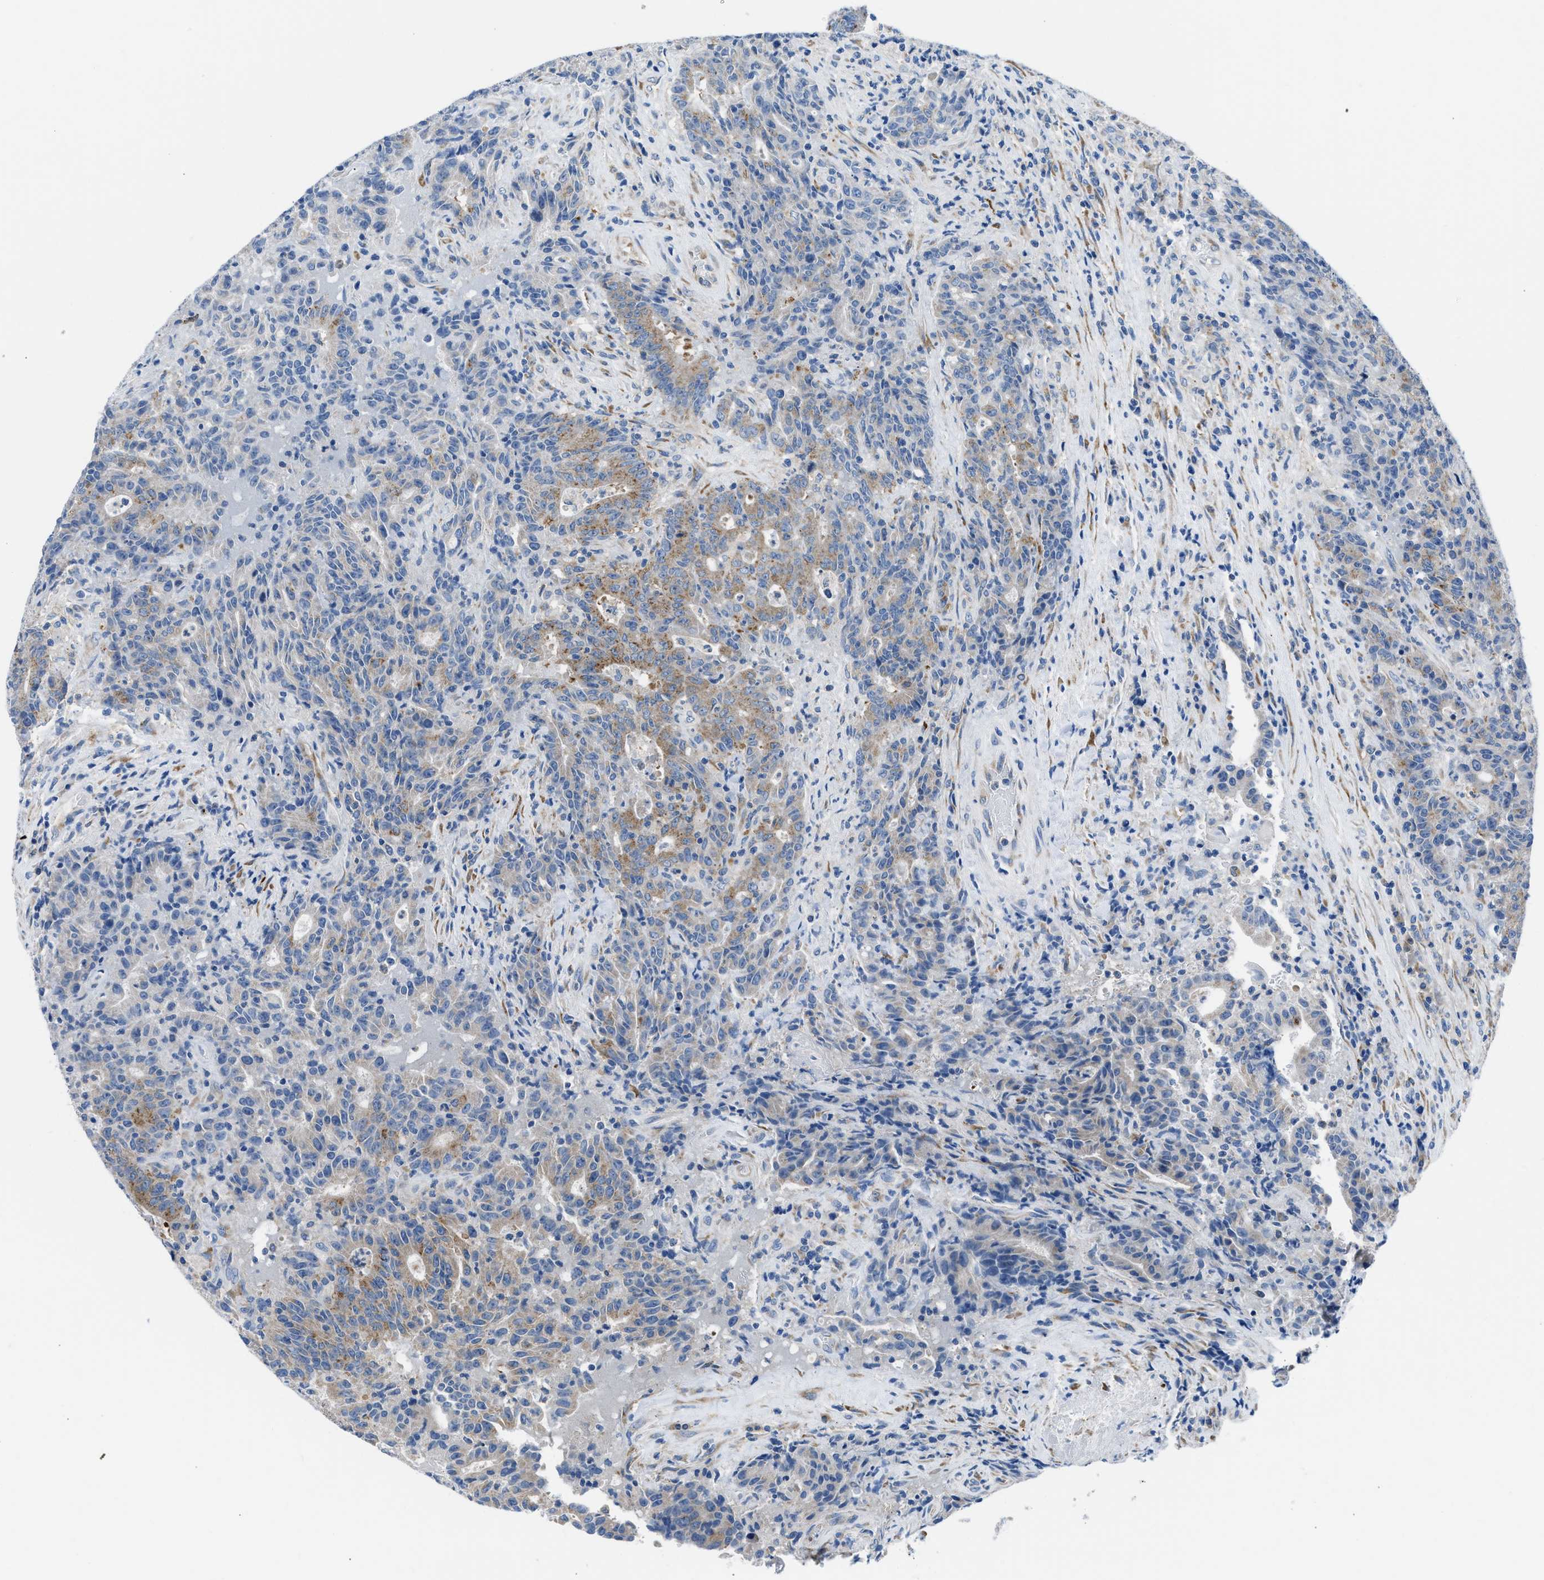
{"staining": {"intensity": "moderate", "quantity": "25%-75%", "location": "cytoplasmic/membranous"}, "tissue": "colorectal cancer", "cell_type": "Tumor cells", "image_type": "cancer", "snomed": [{"axis": "morphology", "description": "Adenocarcinoma, NOS"}, {"axis": "topography", "description": "Colon"}], "caption": "The immunohistochemical stain labels moderate cytoplasmic/membranous staining in tumor cells of colorectal adenocarcinoma tissue.", "gene": "BNC2", "patient": {"sex": "female", "age": 75}}